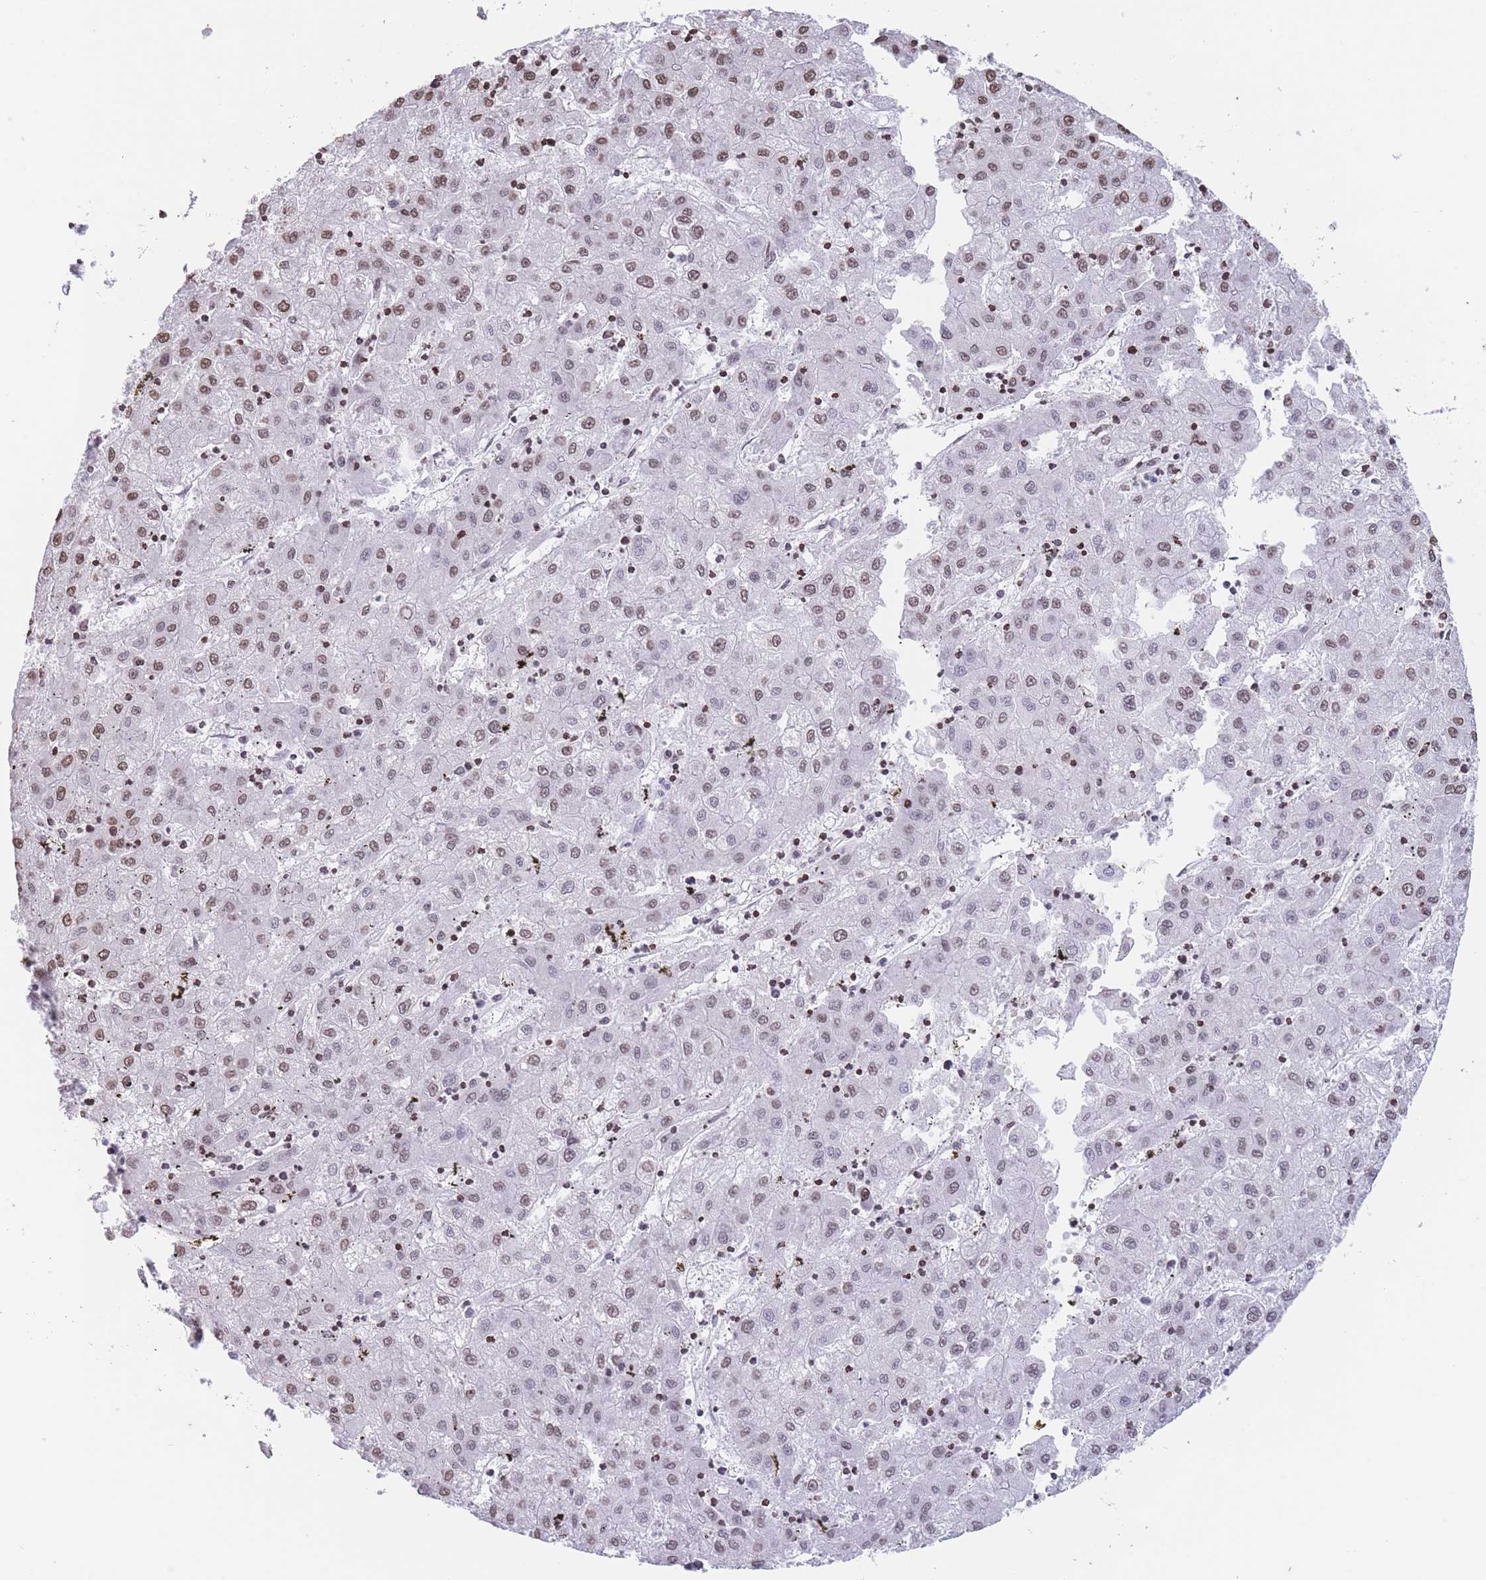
{"staining": {"intensity": "moderate", "quantity": "25%-75%", "location": "nuclear"}, "tissue": "liver cancer", "cell_type": "Tumor cells", "image_type": "cancer", "snomed": [{"axis": "morphology", "description": "Carcinoma, Hepatocellular, NOS"}, {"axis": "topography", "description": "Liver"}], "caption": "Liver cancer (hepatocellular carcinoma) was stained to show a protein in brown. There is medium levels of moderate nuclear staining in approximately 25%-75% of tumor cells.", "gene": "H2BC11", "patient": {"sex": "male", "age": 72}}